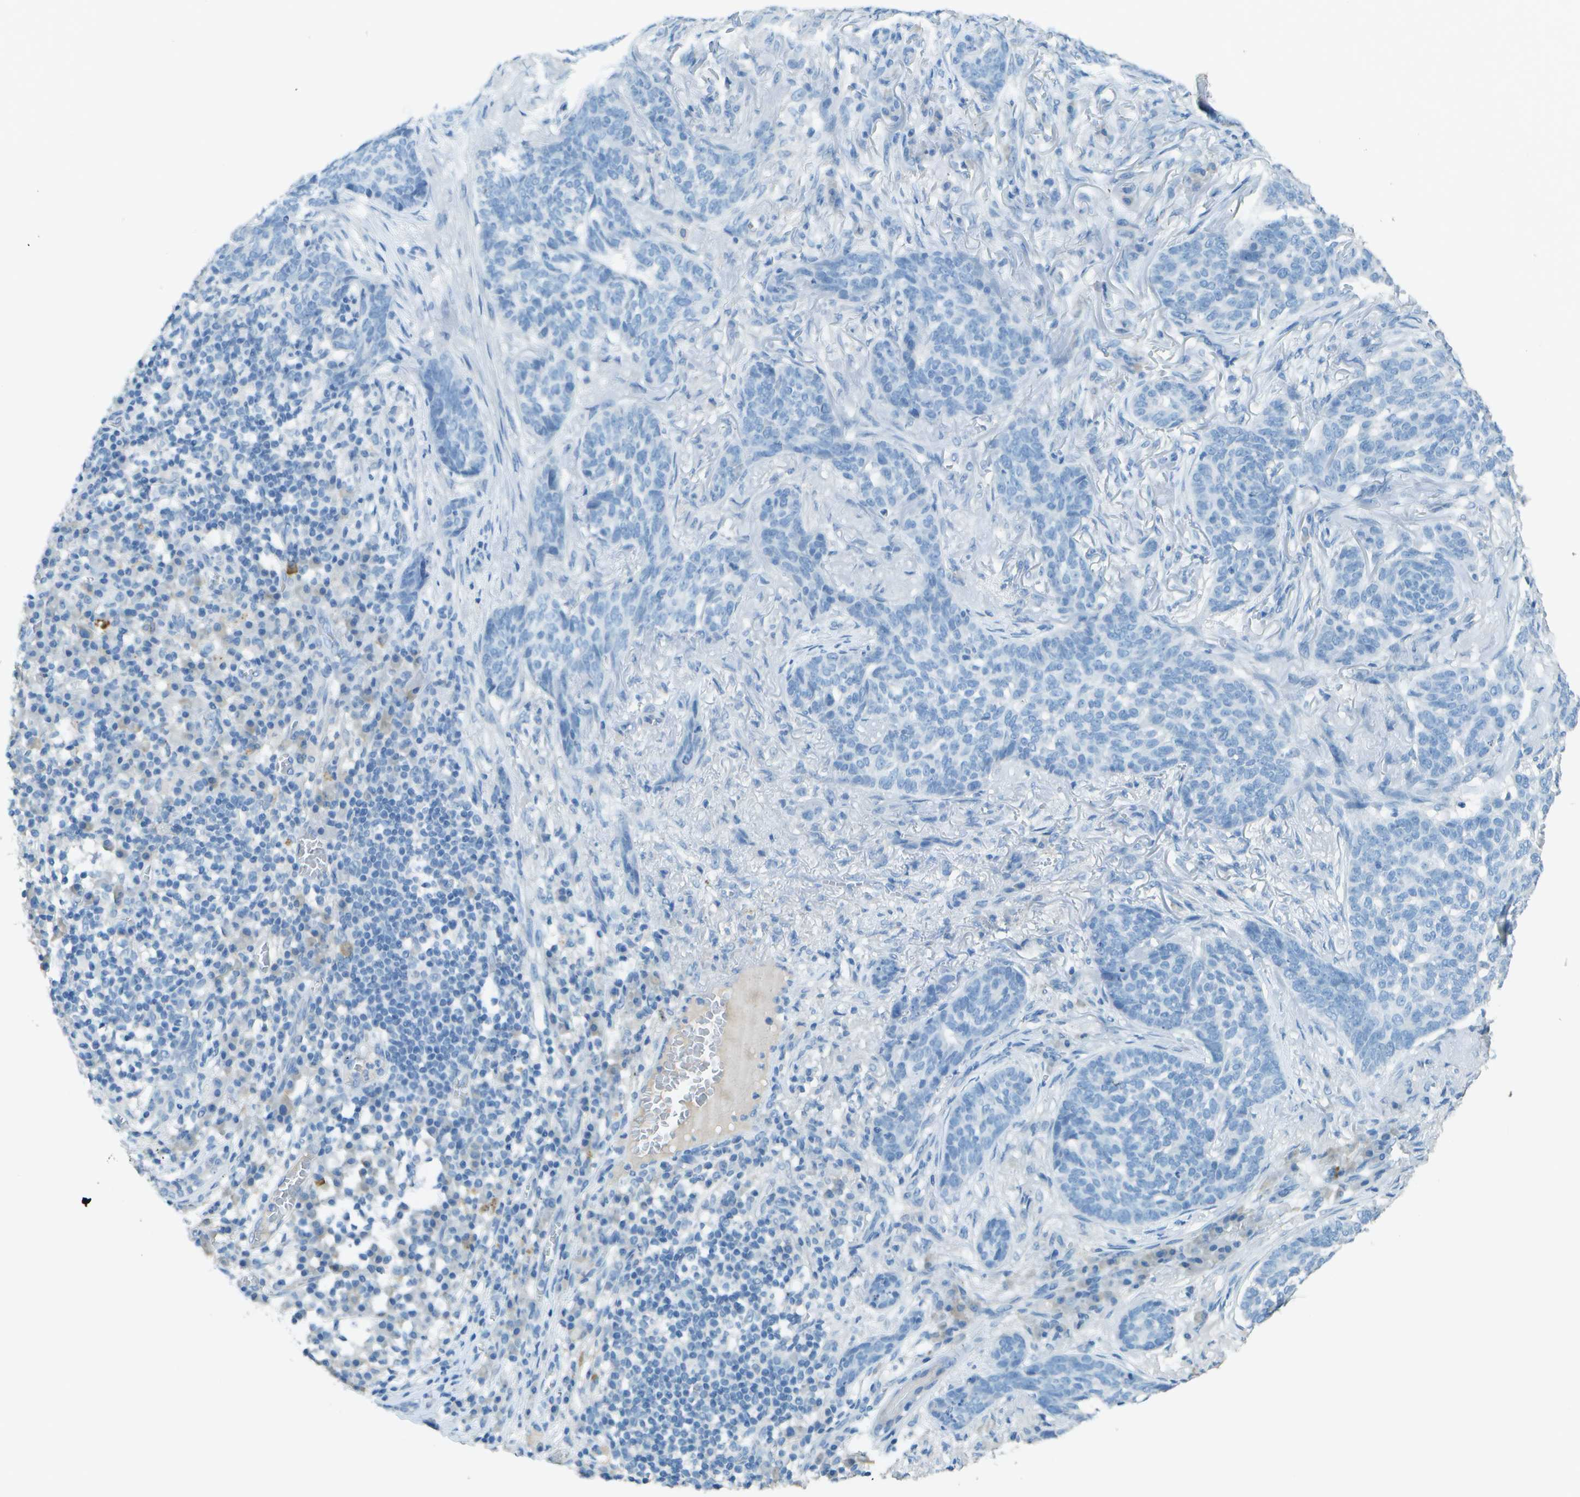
{"staining": {"intensity": "negative", "quantity": "none", "location": "none"}, "tissue": "skin cancer", "cell_type": "Tumor cells", "image_type": "cancer", "snomed": [{"axis": "morphology", "description": "Basal cell carcinoma"}, {"axis": "topography", "description": "Skin"}], "caption": "The histopathology image shows no significant positivity in tumor cells of basal cell carcinoma (skin).", "gene": "LGI2", "patient": {"sex": "male", "age": 85}}